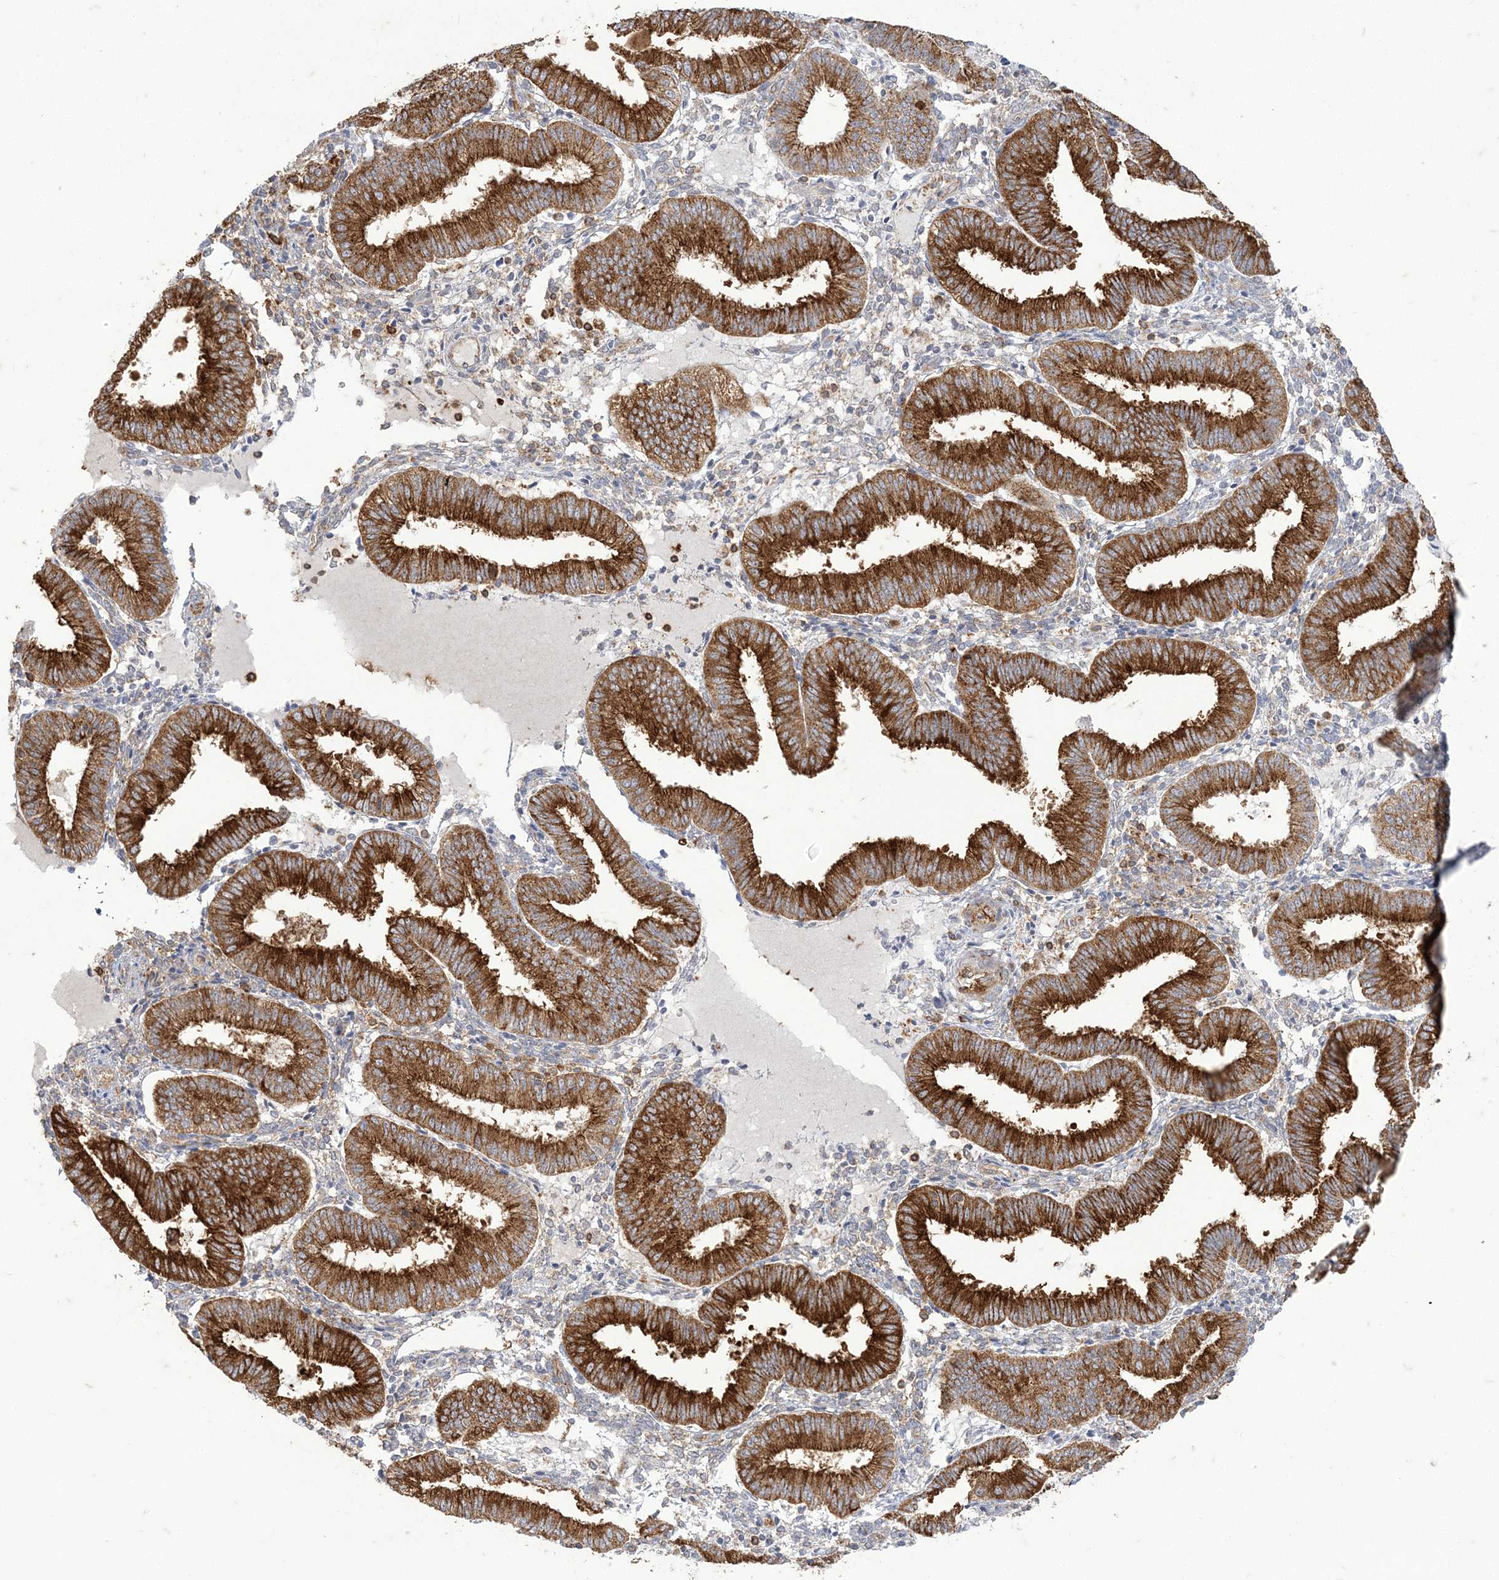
{"staining": {"intensity": "moderate", "quantity": "25%-75%", "location": "cytoplasmic/membranous"}, "tissue": "endometrium", "cell_type": "Cells in endometrial stroma", "image_type": "normal", "snomed": [{"axis": "morphology", "description": "Normal tissue, NOS"}, {"axis": "topography", "description": "Endometrium"}], "caption": "A high-resolution micrograph shows immunohistochemistry staining of unremarkable endometrium, which displays moderate cytoplasmic/membranous expression in approximately 25%-75% of cells in endometrial stroma. The staining was performed using DAB (3,3'-diaminobenzidine), with brown indicating positive protein expression. Nuclei are stained blue with hematoxylin.", "gene": "DERL3", "patient": {"sex": "female", "age": 39}}